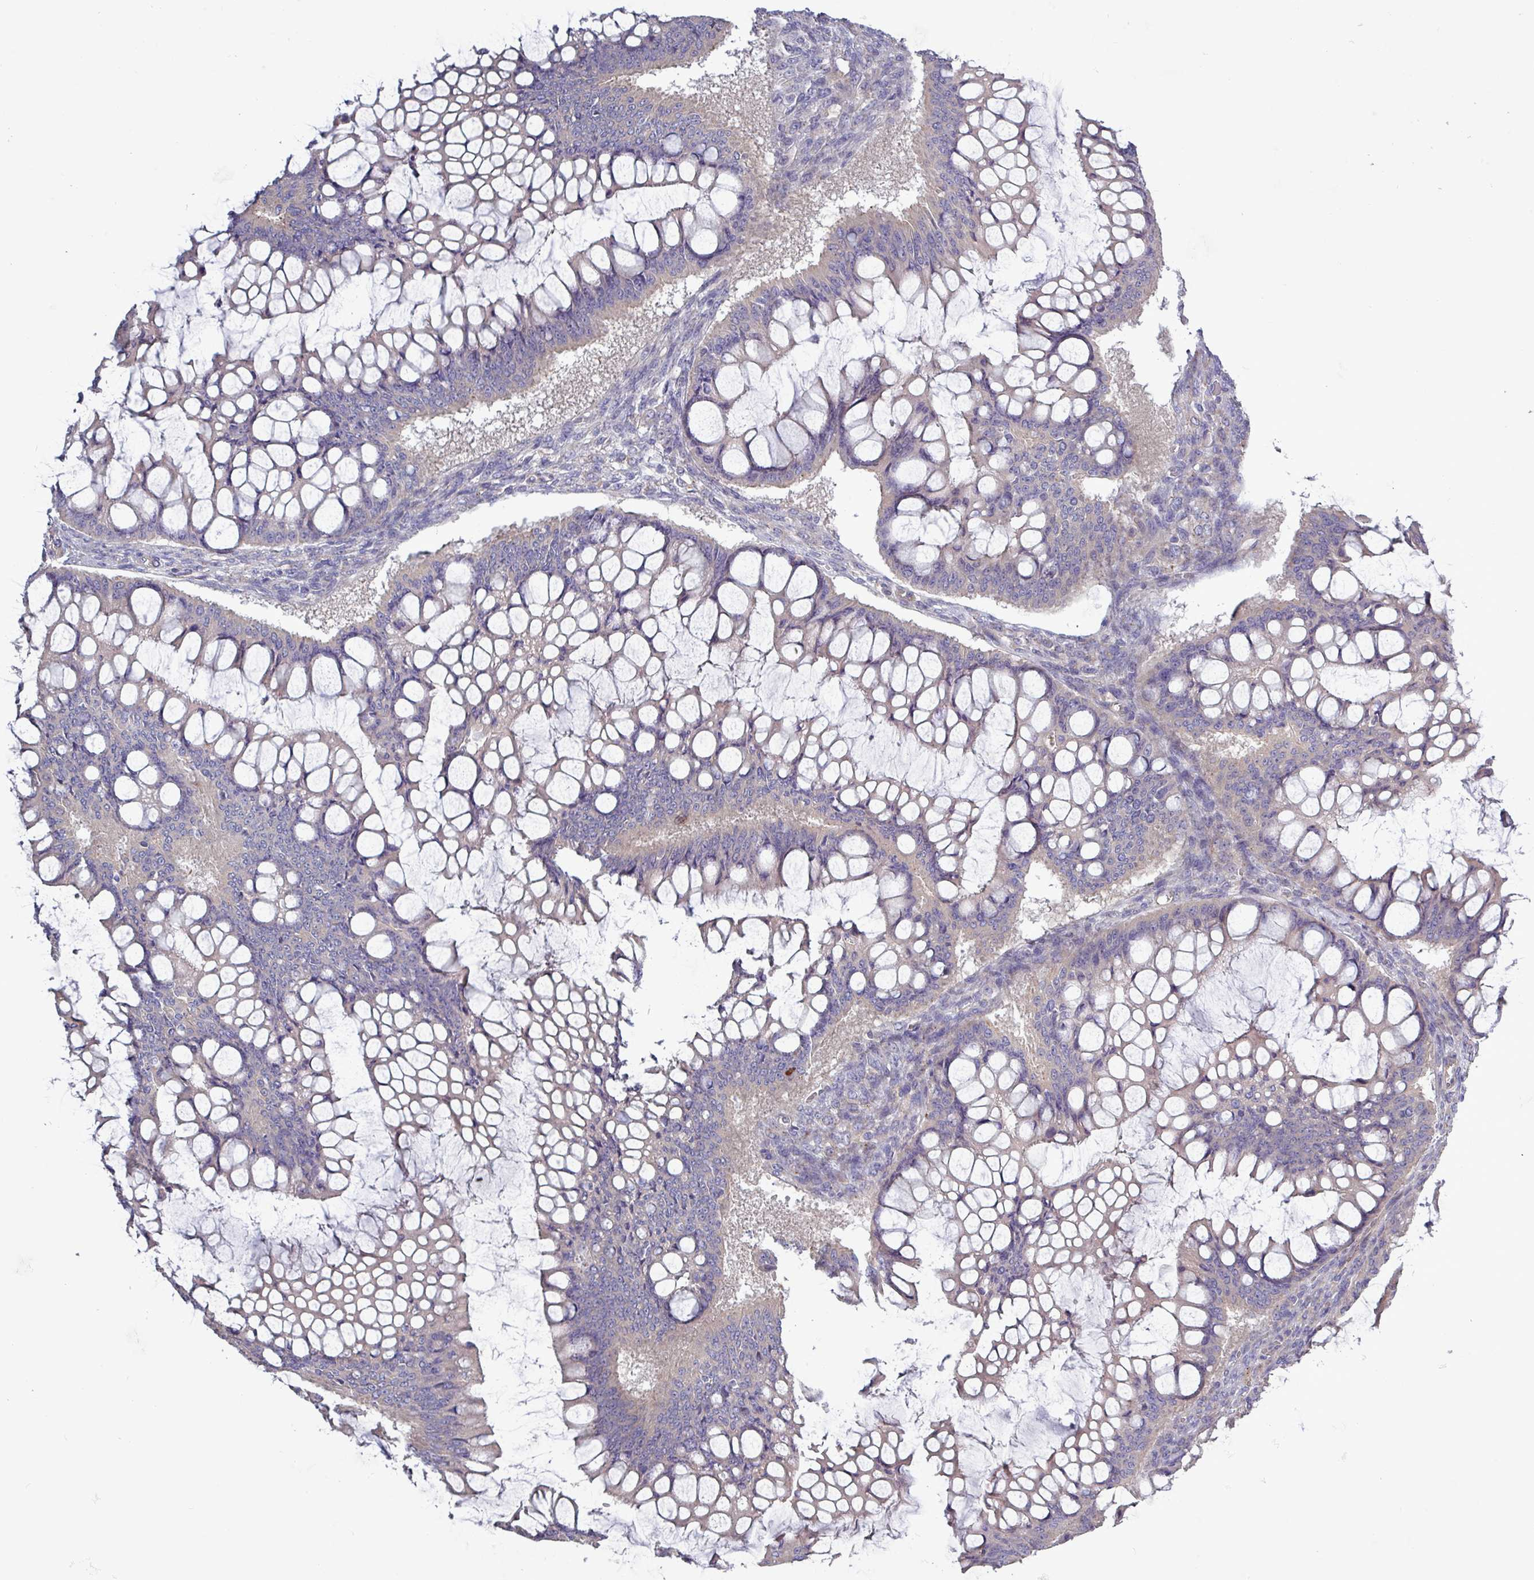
{"staining": {"intensity": "negative", "quantity": "none", "location": "none"}, "tissue": "ovarian cancer", "cell_type": "Tumor cells", "image_type": "cancer", "snomed": [{"axis": "morphology", "description": "Cystadenocarcinoma, mucinous, NOS"}, {"axis": "topography", "description": "Ovary"}], "caption": "DAB immunohistochemical staining of ovarian mucinous cystadenocarcinoma displays no significant positivity in tumor cells.", "gene": "PLIN2", "patient": {"sex": "female", "age": 73}}